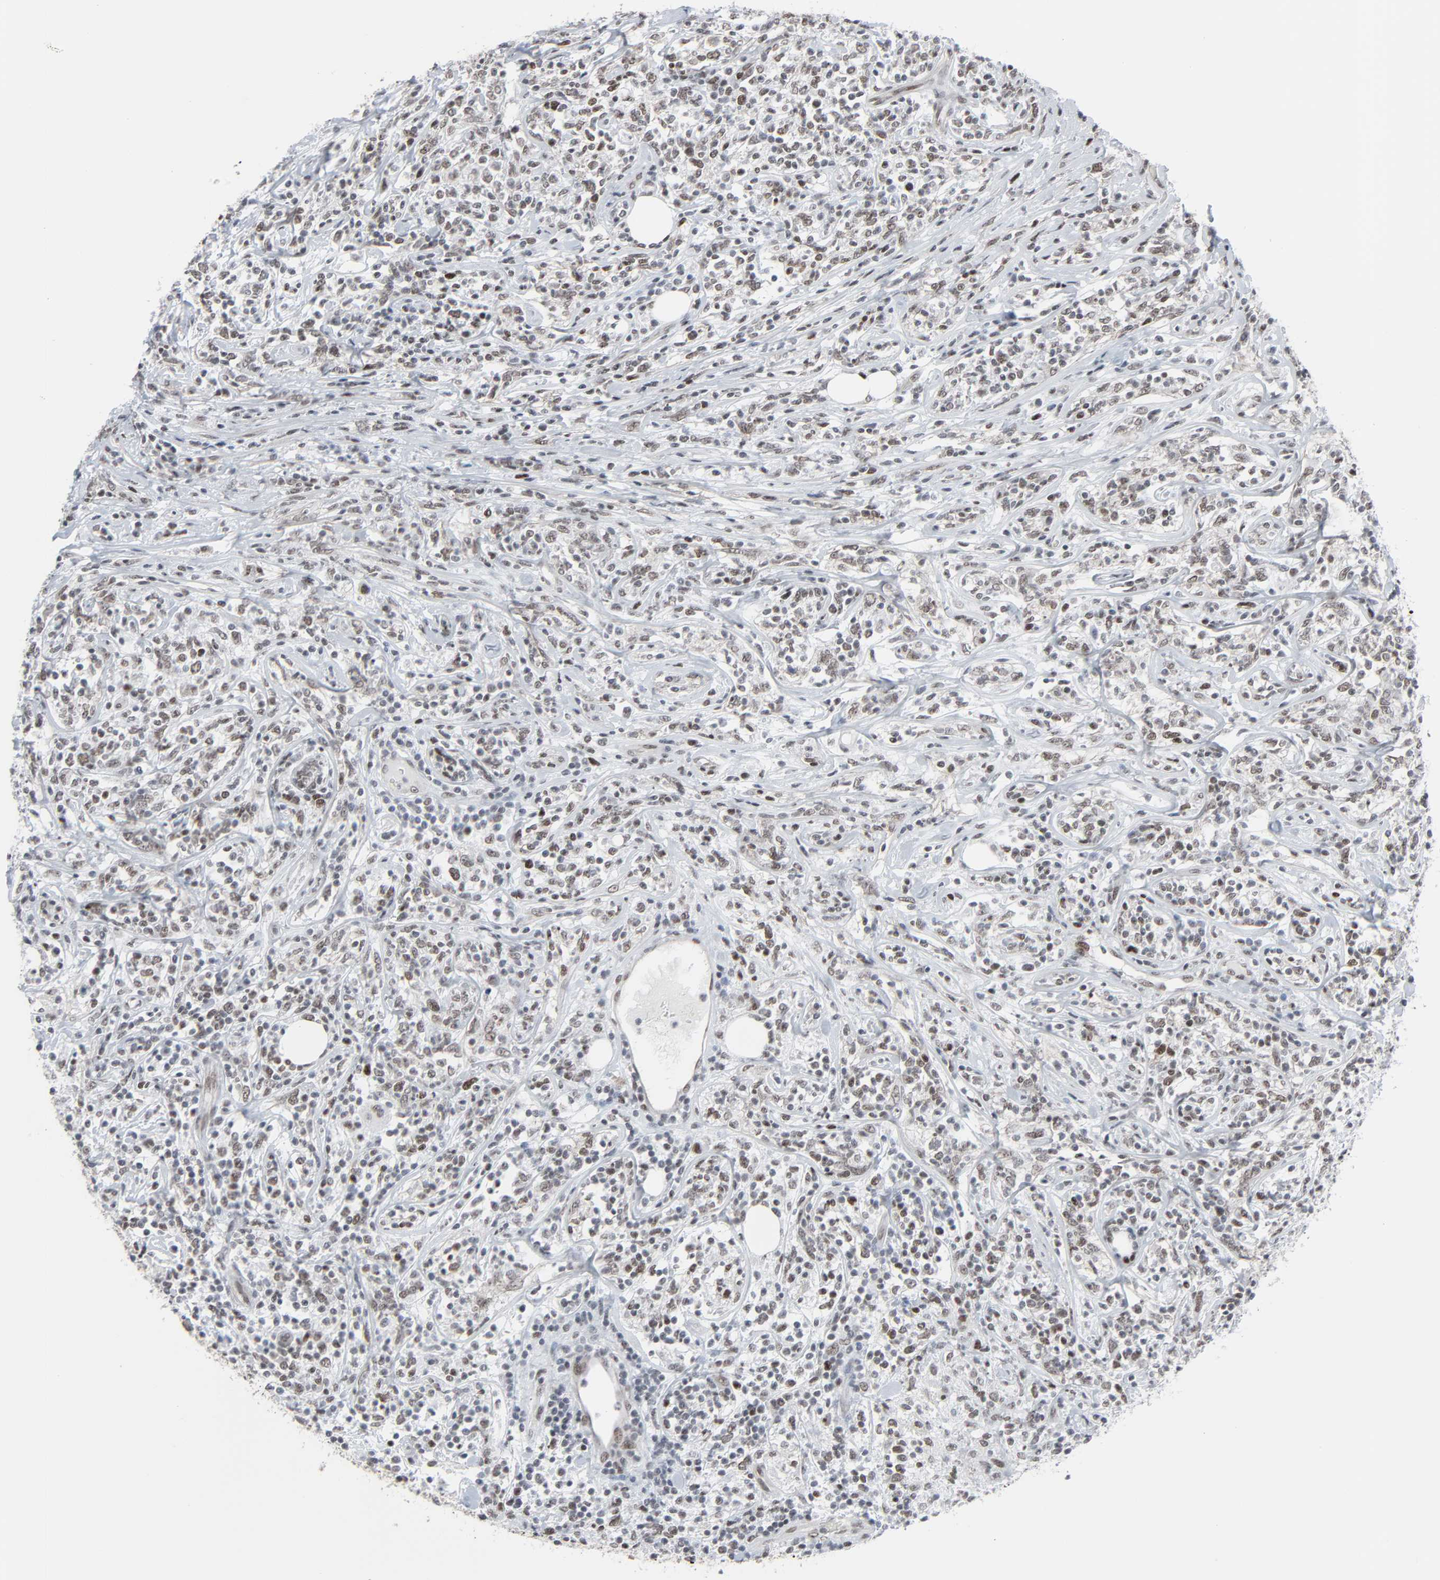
{"staining": {"intensity": "weak", "quantity": "<25%", "location": "nuclear"}, "tissue": "lymphoma", "cell_type": "Tumor cells", "image_type": "cancer", "snomed": [{"axis": "morphology", "description": "Malignant lymphoma, non-Hodgkin's type, High grade"}, {"axis": "topography", "description": "Lymph node"}], "caption": "This is an immunohistochemistry image of human lymphoma. There is no staining in tumor cells.", "gene": "FBXO28", "patient": {"sex": "female", "age": 84}}